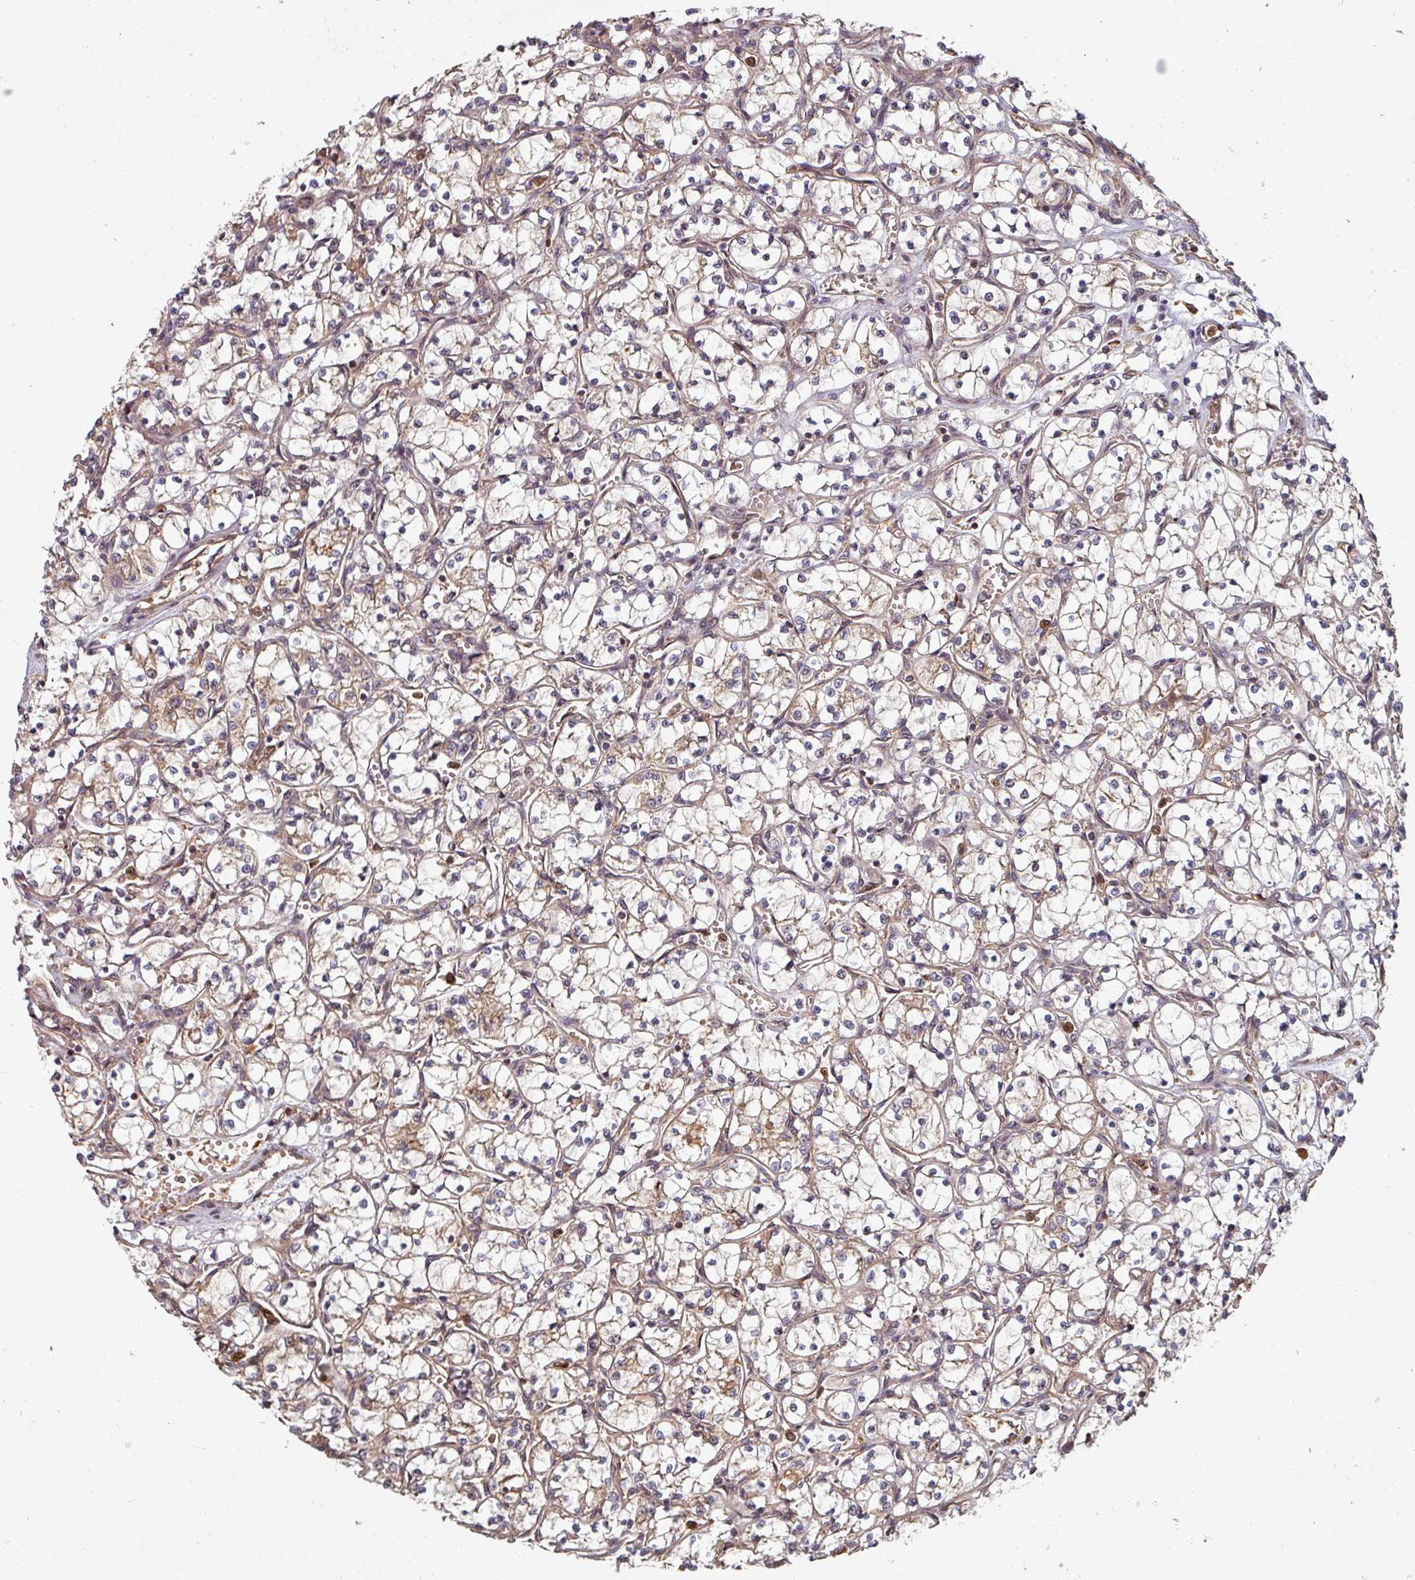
{"staining": {"intensity": "weak", "quantity": ">75%", "location": "cytoplasmic/membranous"}, "tissue": "renal cancer", "cell_type": "Tumor cells", "image_type": "cancer", "snomed": [{"axis": "morphology", "description": "Adenocarcinoma, NOS"}, {"axis": "topography", "description": "Kidney"}], "caption": "The histopathology image shows staining of adenocarcinoma (renal), revealing weak cytoplasmic/membranous protein positivity (brown color) within tumor cells. (Stains: DAB (3,3'-diaminobenzidine) in brown, nuclei in blue, Microscopy: brightfield microscopy at high magnification).", "gene": "EID1", "patient": {"sex": "female", "age": 69}}